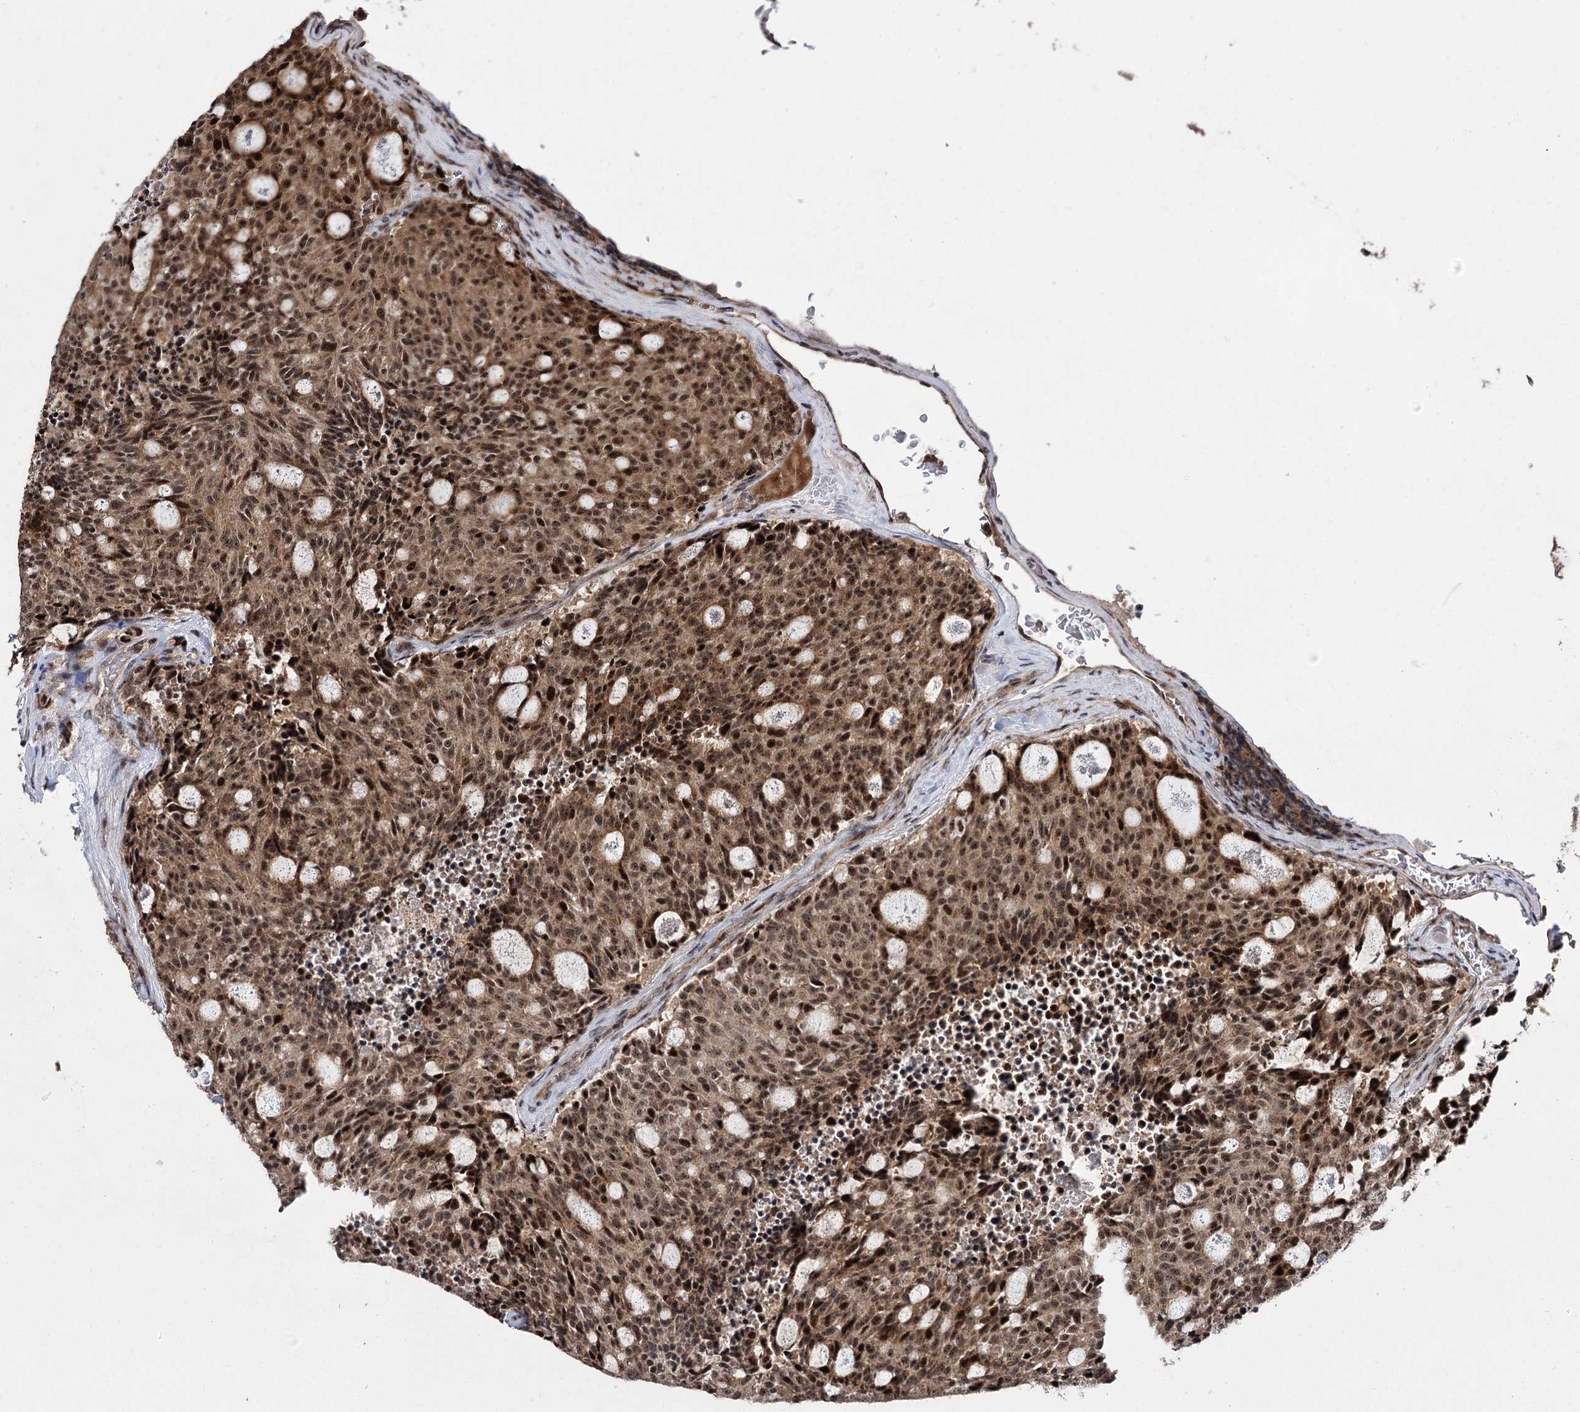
{"staining": {"intensity": "moderate", "quantity": ">75%", "location": "cytoplasmic/membranous,nuclear"}, "tissue": "carcinoid", "cell_type": "Tumor cells", "image_type": "cancer", "snomed": [{"axis": "morphology", "description": "Carcinoid, malignant, NOS"}, {"axis": "topography", "description": "Pancreas"}], "caption": "The photomicrograph exhibits staining of carcinoid (malignant), revealing moderate cytoplasmic/membranous and nuclear protein staining (brown color) within tumor cells.", "gene": "MKNK2", "patient": {"sex": "female", "age": 54}}